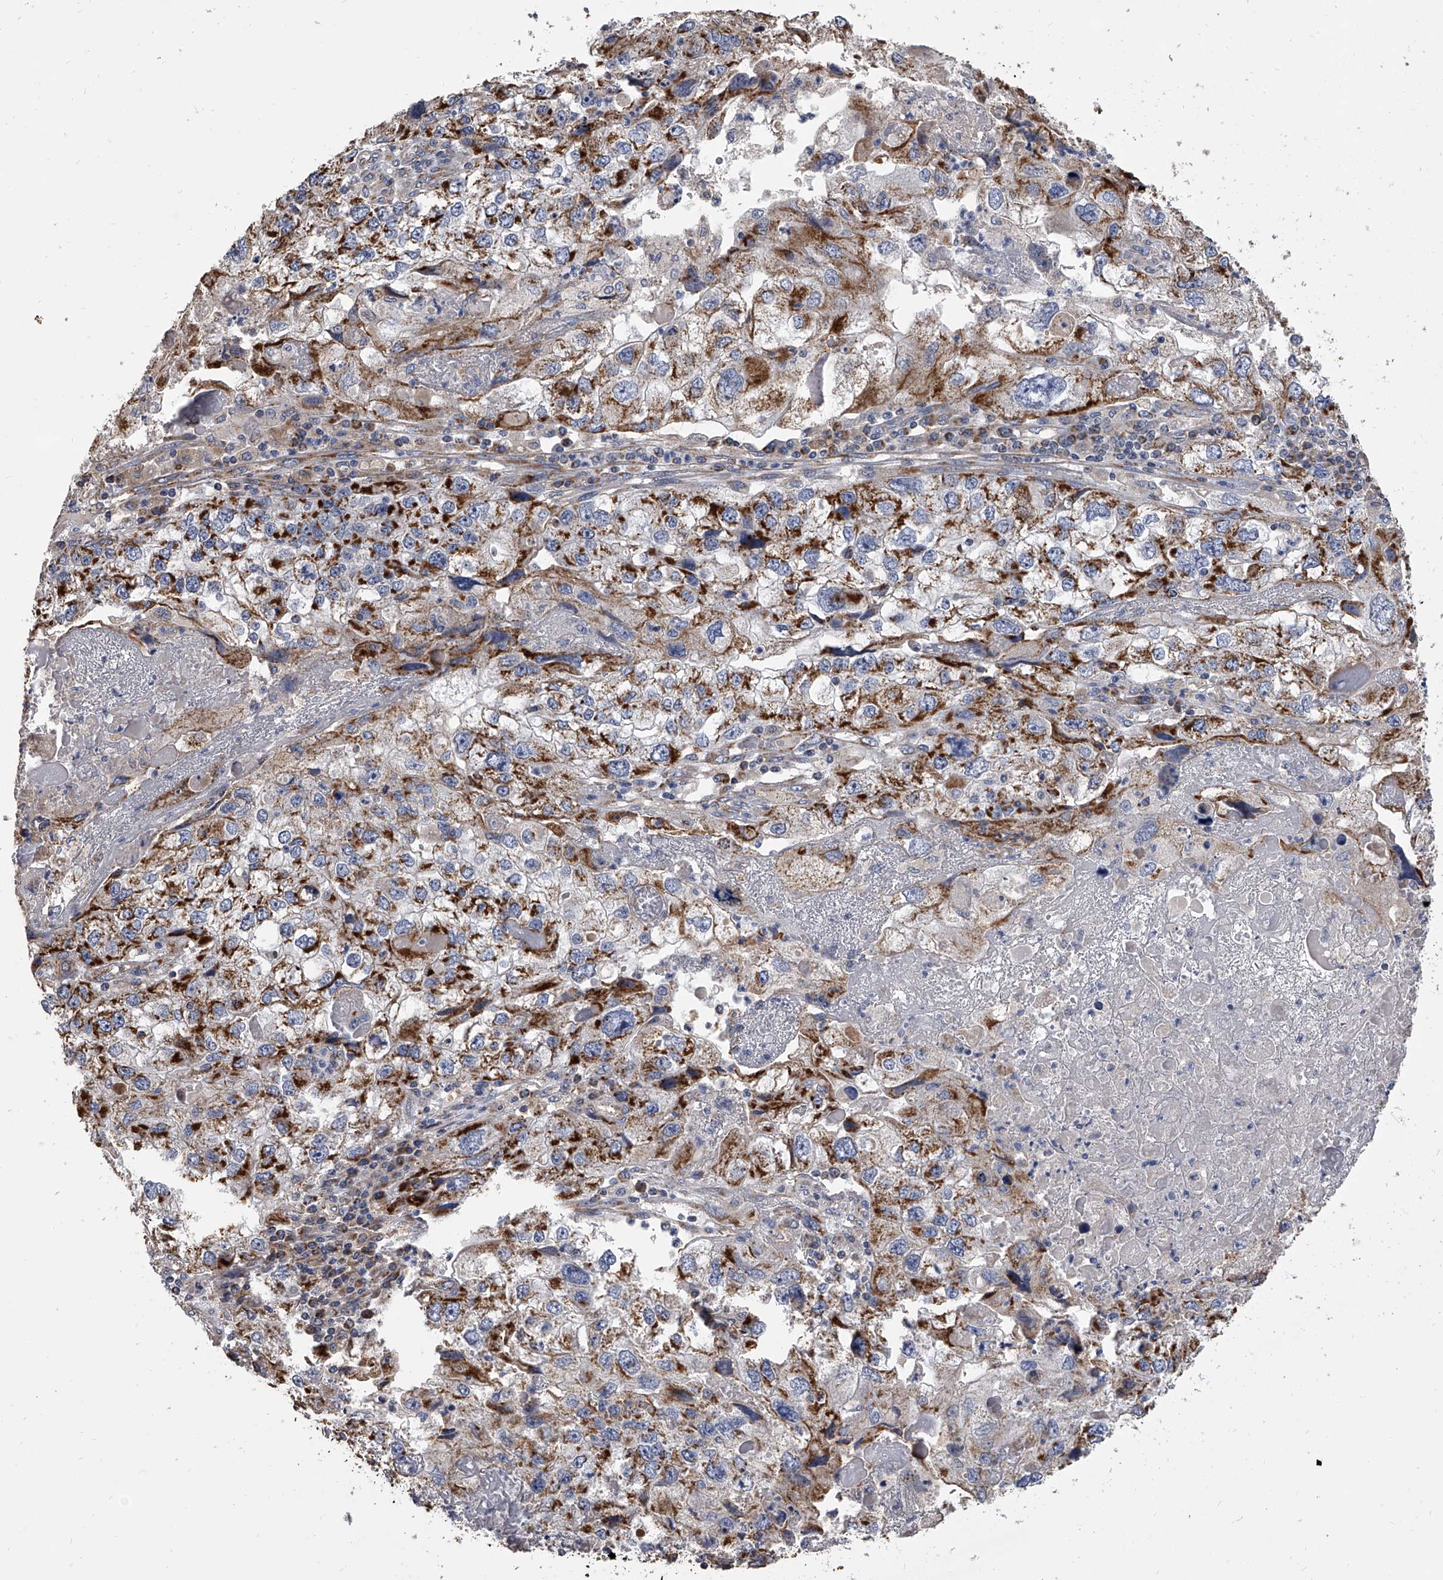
{"staining": {"intensity": "strong", "quantity": "25%-75%", "location": "cytoplasmic/membranous"}, "tissue": "endometrial cancer", "cell_type": "Tumor cells", "image_type": "cancer", "snomed": [{"axis": "morphology", "description": "Adenocarcinoma, NOS"}, {"axis": "topography", "description": "Endometrium"}], "caption": "Brown immunohistochemical staining in human endometrial adenocarcinoma exhibits strong cytoplasmic/membranous staining in about 25%-75% of tumor cells.", "gene": "MRPL28", "patient": {"sex": "female", "age": 49}}